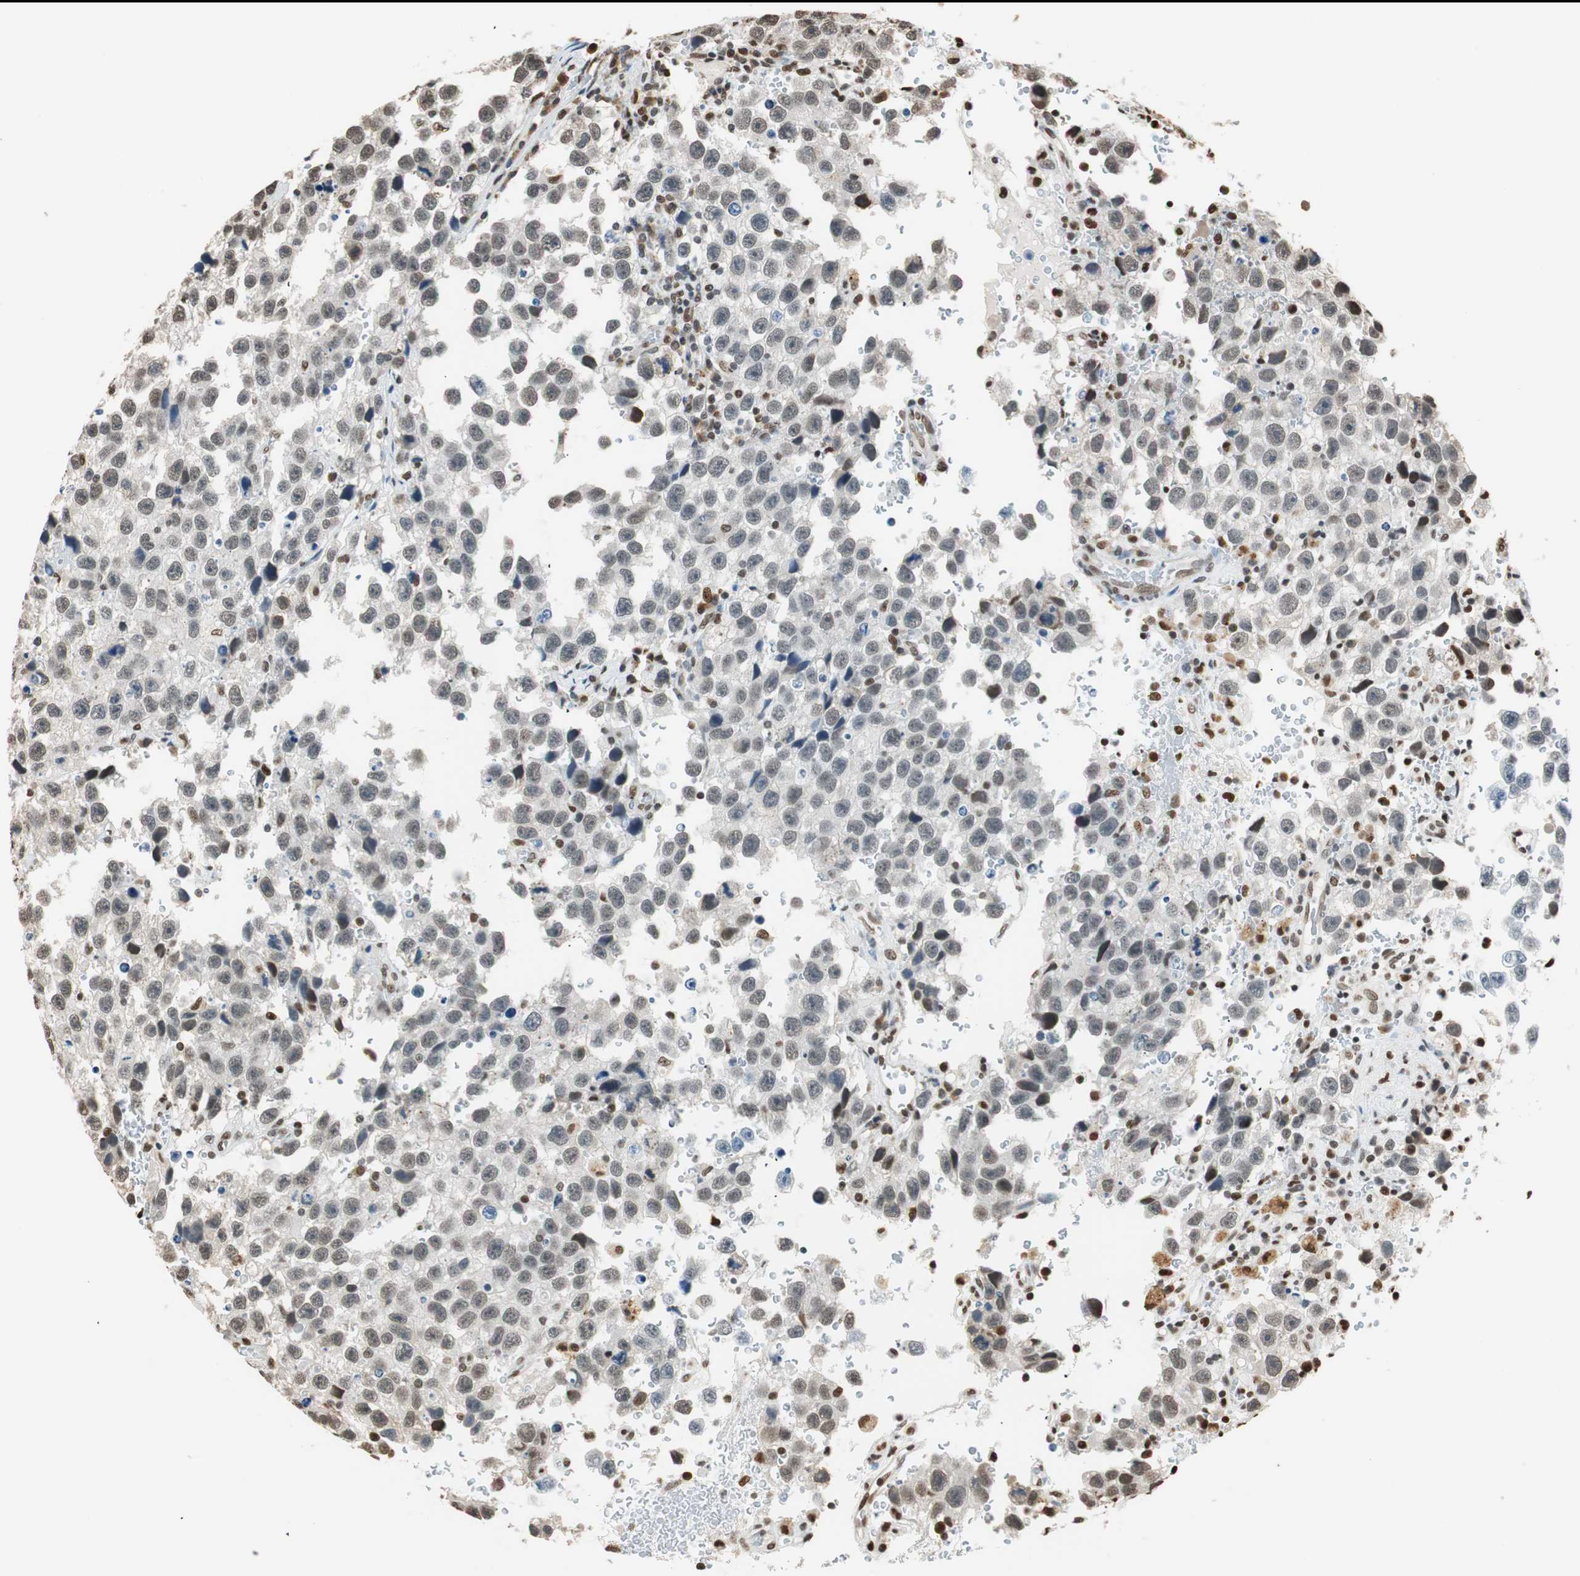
{"staining": {"intensity": "weak", "quantity": "25%-75%", "location": "nuclear"}, "tissue": "testis cancer", "cell_type": "Tumor cells", "image_type": "cancer", "snomed": [{"axis": "morphology", "description": "Seminoma, NOS"}, {"axis": "topography", "description": "Testis"}], "caption": "Testis cancer (seminoma) stained for a protein (brown) shows weak nuclear positive expression in approximately 25%-75% of tumor cells.", "gene": "FANCG", "patient": {"sex": "male", "age": 33}}